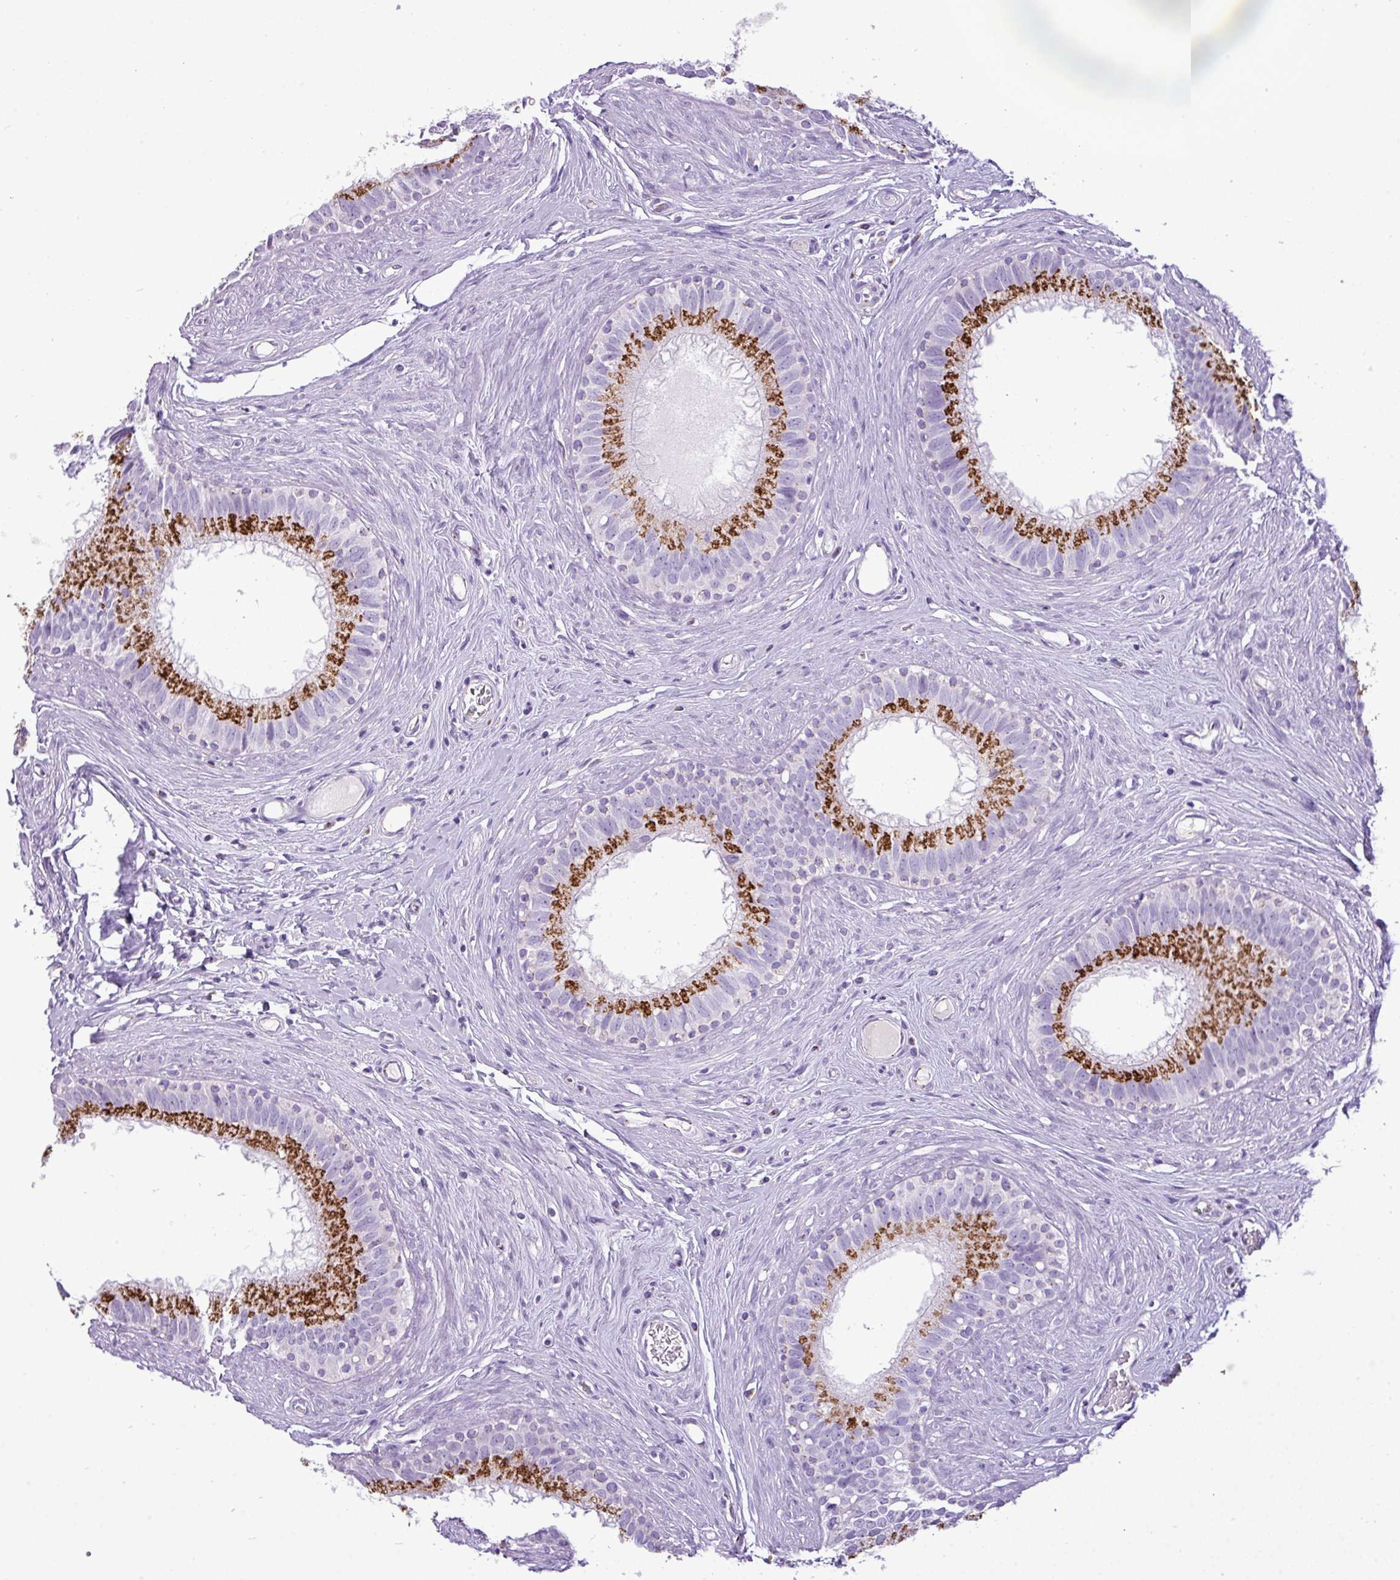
{"staining": {"intensity": "strong", "quantity": "25%-75%", "location": "cytoplasmic/membranous"}, "tissue": "epididymis", "cell_type": "Glandular cells", "image_type": "normal", "snomed": [{"axis": "morphology", "description": "Normal tissue, NOS"}, {"axis": "topography", "description": "Epididymis"}], "caption": "Normal epididymis reveals strong cytoplasmic/membranous positivity in approximately 25%-75% of glandular cells, visualized by immunohistochemistry. Nuclei are stained in blue.", "gene": "FAM43A", "patient": {"sex": "male", "age": 80}}